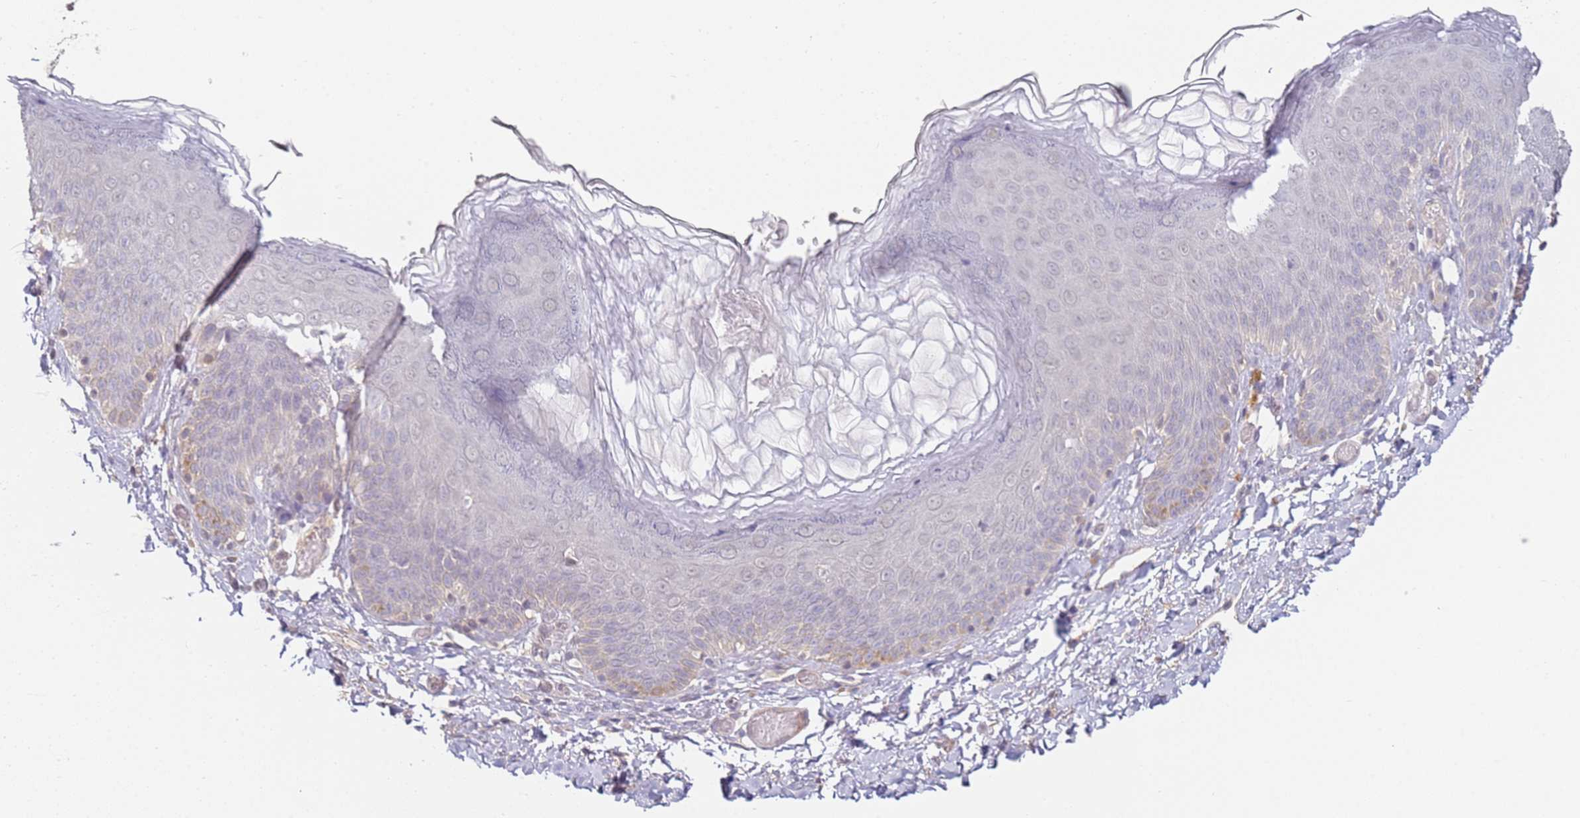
{"staining": {"intensity": "moderate", "quantity": "<25%", "location": "cytoplasmic/membranous"}, "tissue": "skin", "cell_type": "Epidermal cells", "image_type": "normal", "snomed": [{"axis": "morphology", "description": "Normal tissue, NOS"}, {"axis": "topography", "description": "Anal"}], "caption": "Epidermal cells show low levels of moderate cytoplasmic/membranous expression in approximately <25% of cells in unremarkable human skin.", "gene": "WDR93", "patient": {"sex": "female", "age": 40}}